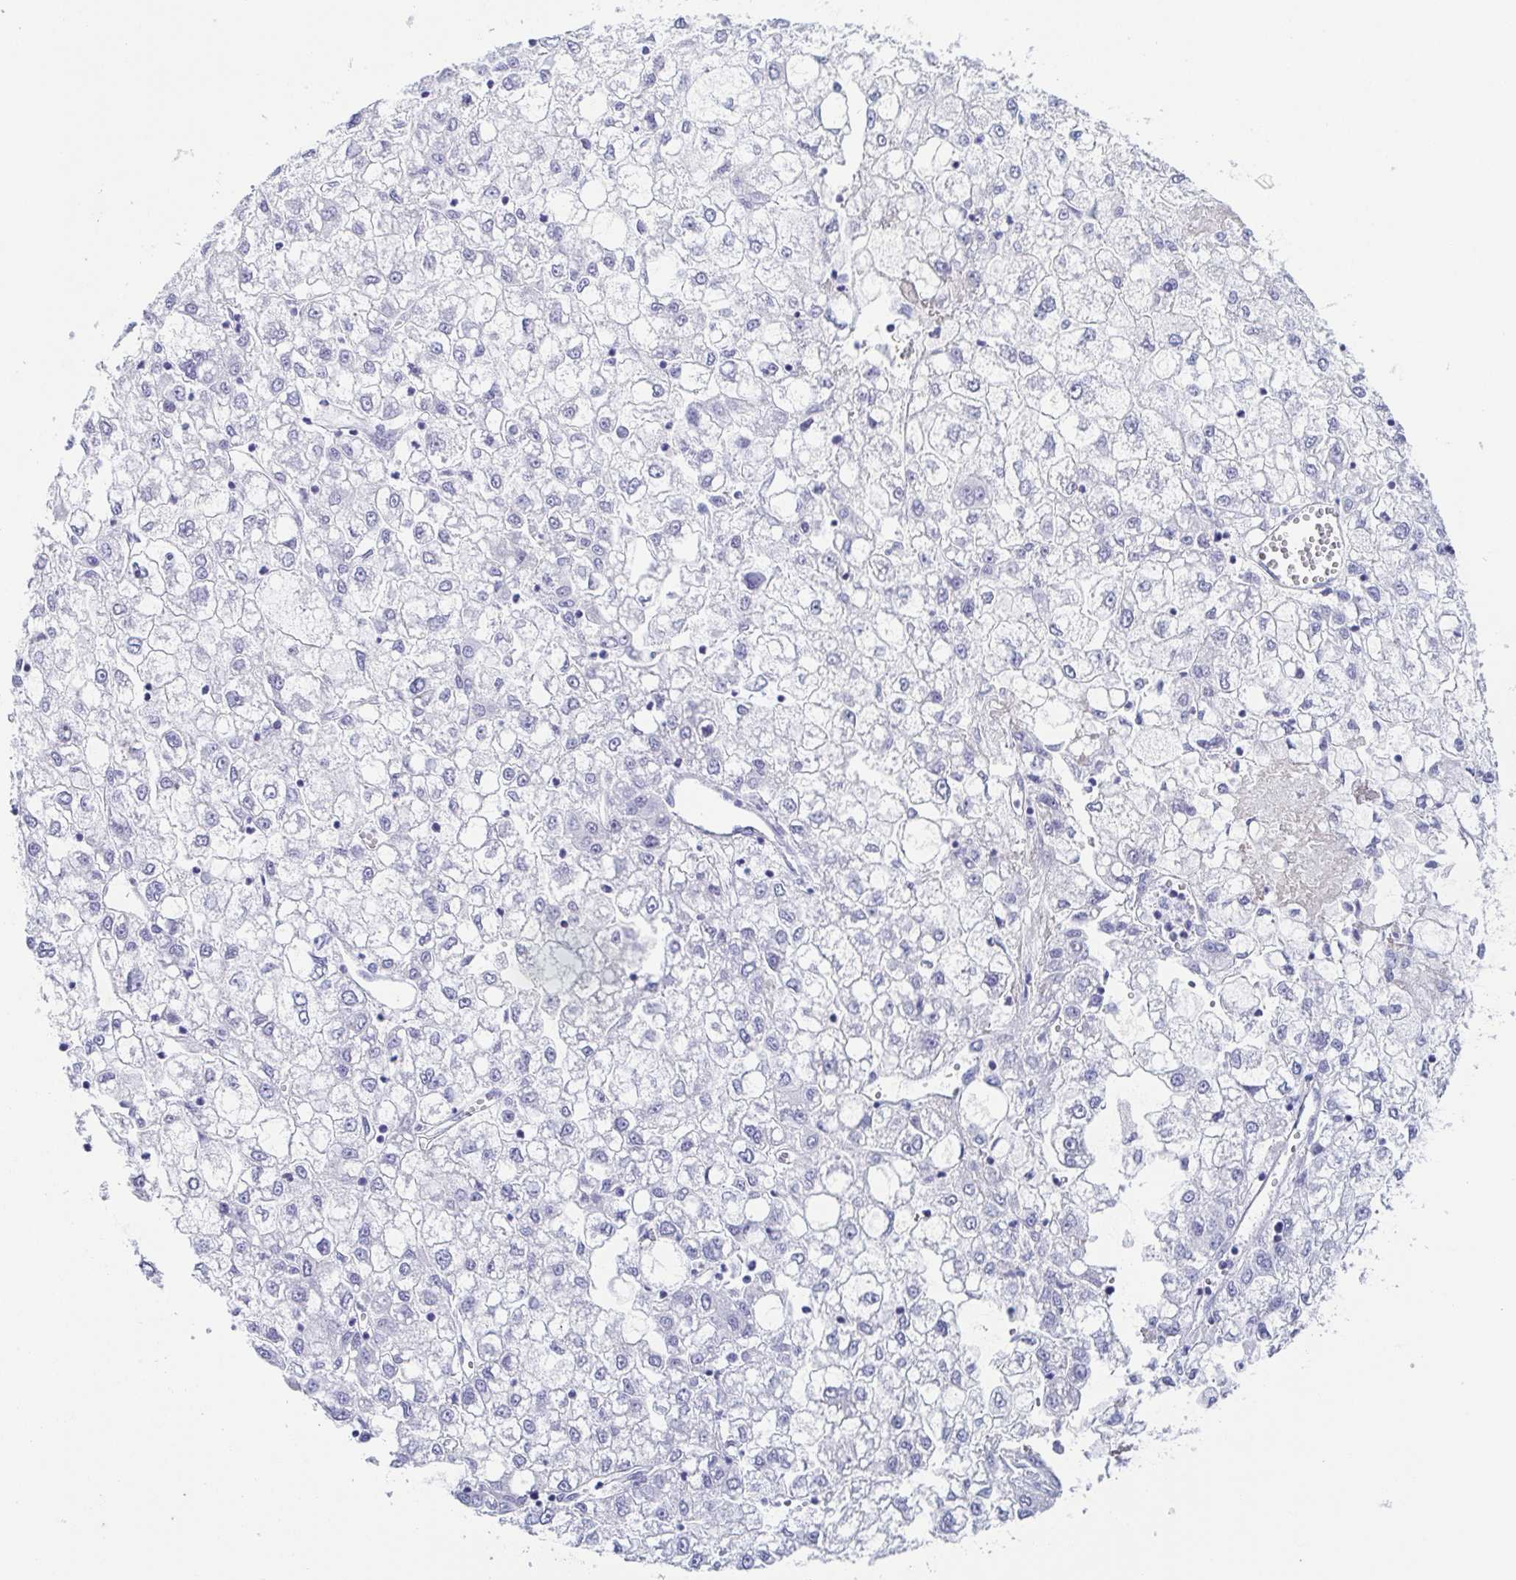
{"staining": {"intensity": "negative", "quantity": "none", "location": "none"}, "tissue": "liver cancer", "cell_type": "Tumor cells", "image_type": "cancer", "snomed": [{"axis": "morphology", "description": "Carcinoma, Hepatocellular, NOS"}, {"axis": "topography", "description": "Liver"}], "caption": "Immunohistochemistry of hepatocellular carcinoma (liver) reveals no staining in tumor cells.", "gene": "ZG16B", "patient": {"sex": "male", "age": 40}}